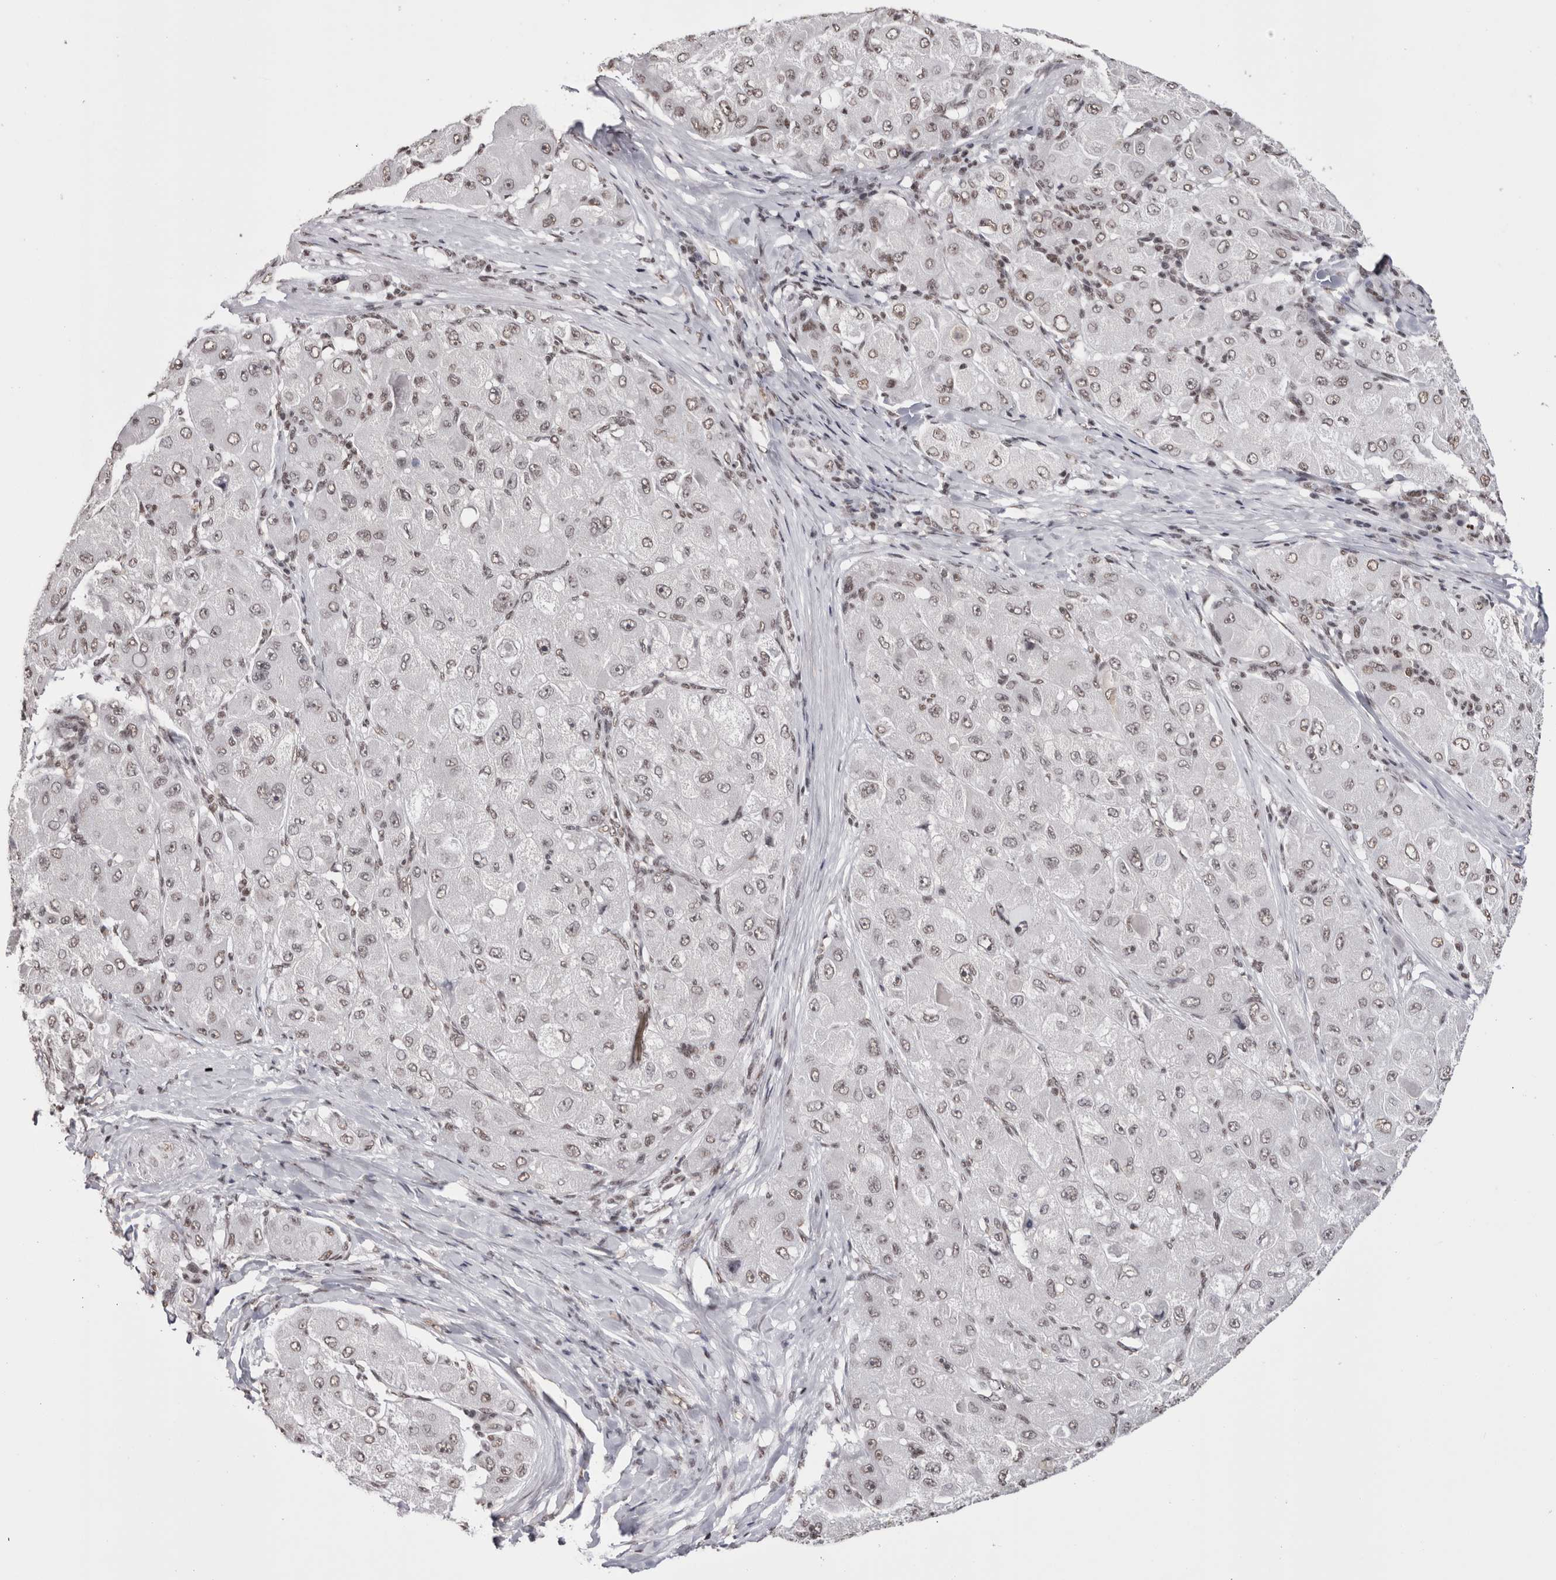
{"staining": {"intensity": "weak", "quantity": ">75%", "location": "nuclear"}, "tissue": "liver cancer", "cell_type": "Tumor cells", "image_type": "cancer", "snomed": [{"axis": "morphology", "description": "Carcinoma, Hepatocellular, NOS"}, {"axis": "topography", "description": "Liver"}], "caption": "Brown immunohistochemical staining in human hepatocellular carcinoma (liver) reveals weak nuclear staining in about >75% of tumor cells.", "gene": "SMC1A", "patient": {"sex": "male", "age": 80}}